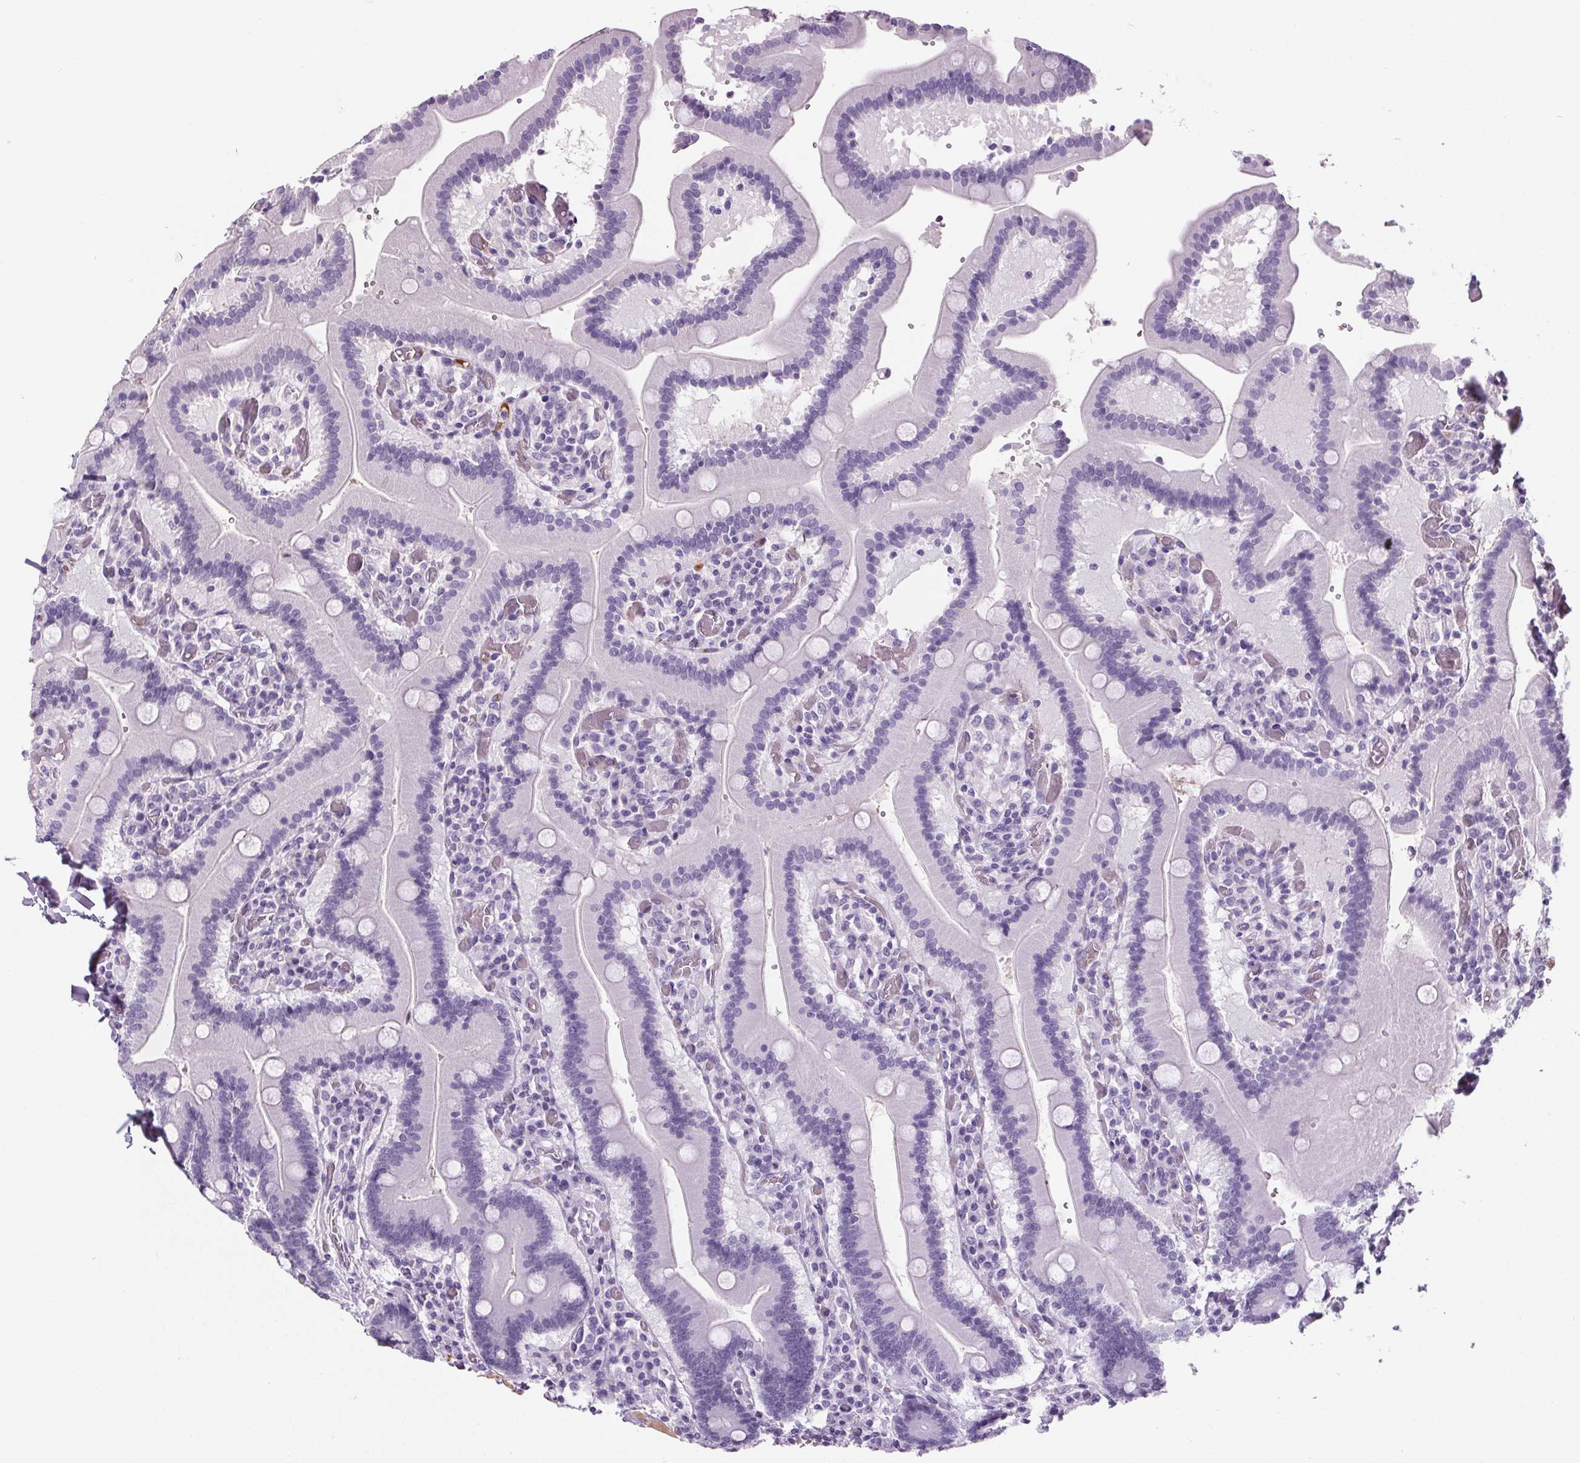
{"staining": {"intensity": "negative", "quantity": "none", "location": "none"}, "tissue": "duodenum", "cell_type": "Glandular cells", "image_type": "normal", "snomed": [{"axis": "morphology", "description": "Normal tissue, NOS"}, {"axis": "topography", "description": "Duodenum"}], "caption": "DAB immunohistochemical staining of benign duodenum displays no significant expression in glandular cells. (DAB (3,3'-diaminobenzidine) immunohistochemistry (IHC) visualized using brightfield microscopy, high magnification).", "gene": "CD5L", "patient": {"sex": "female", "age": 62}}